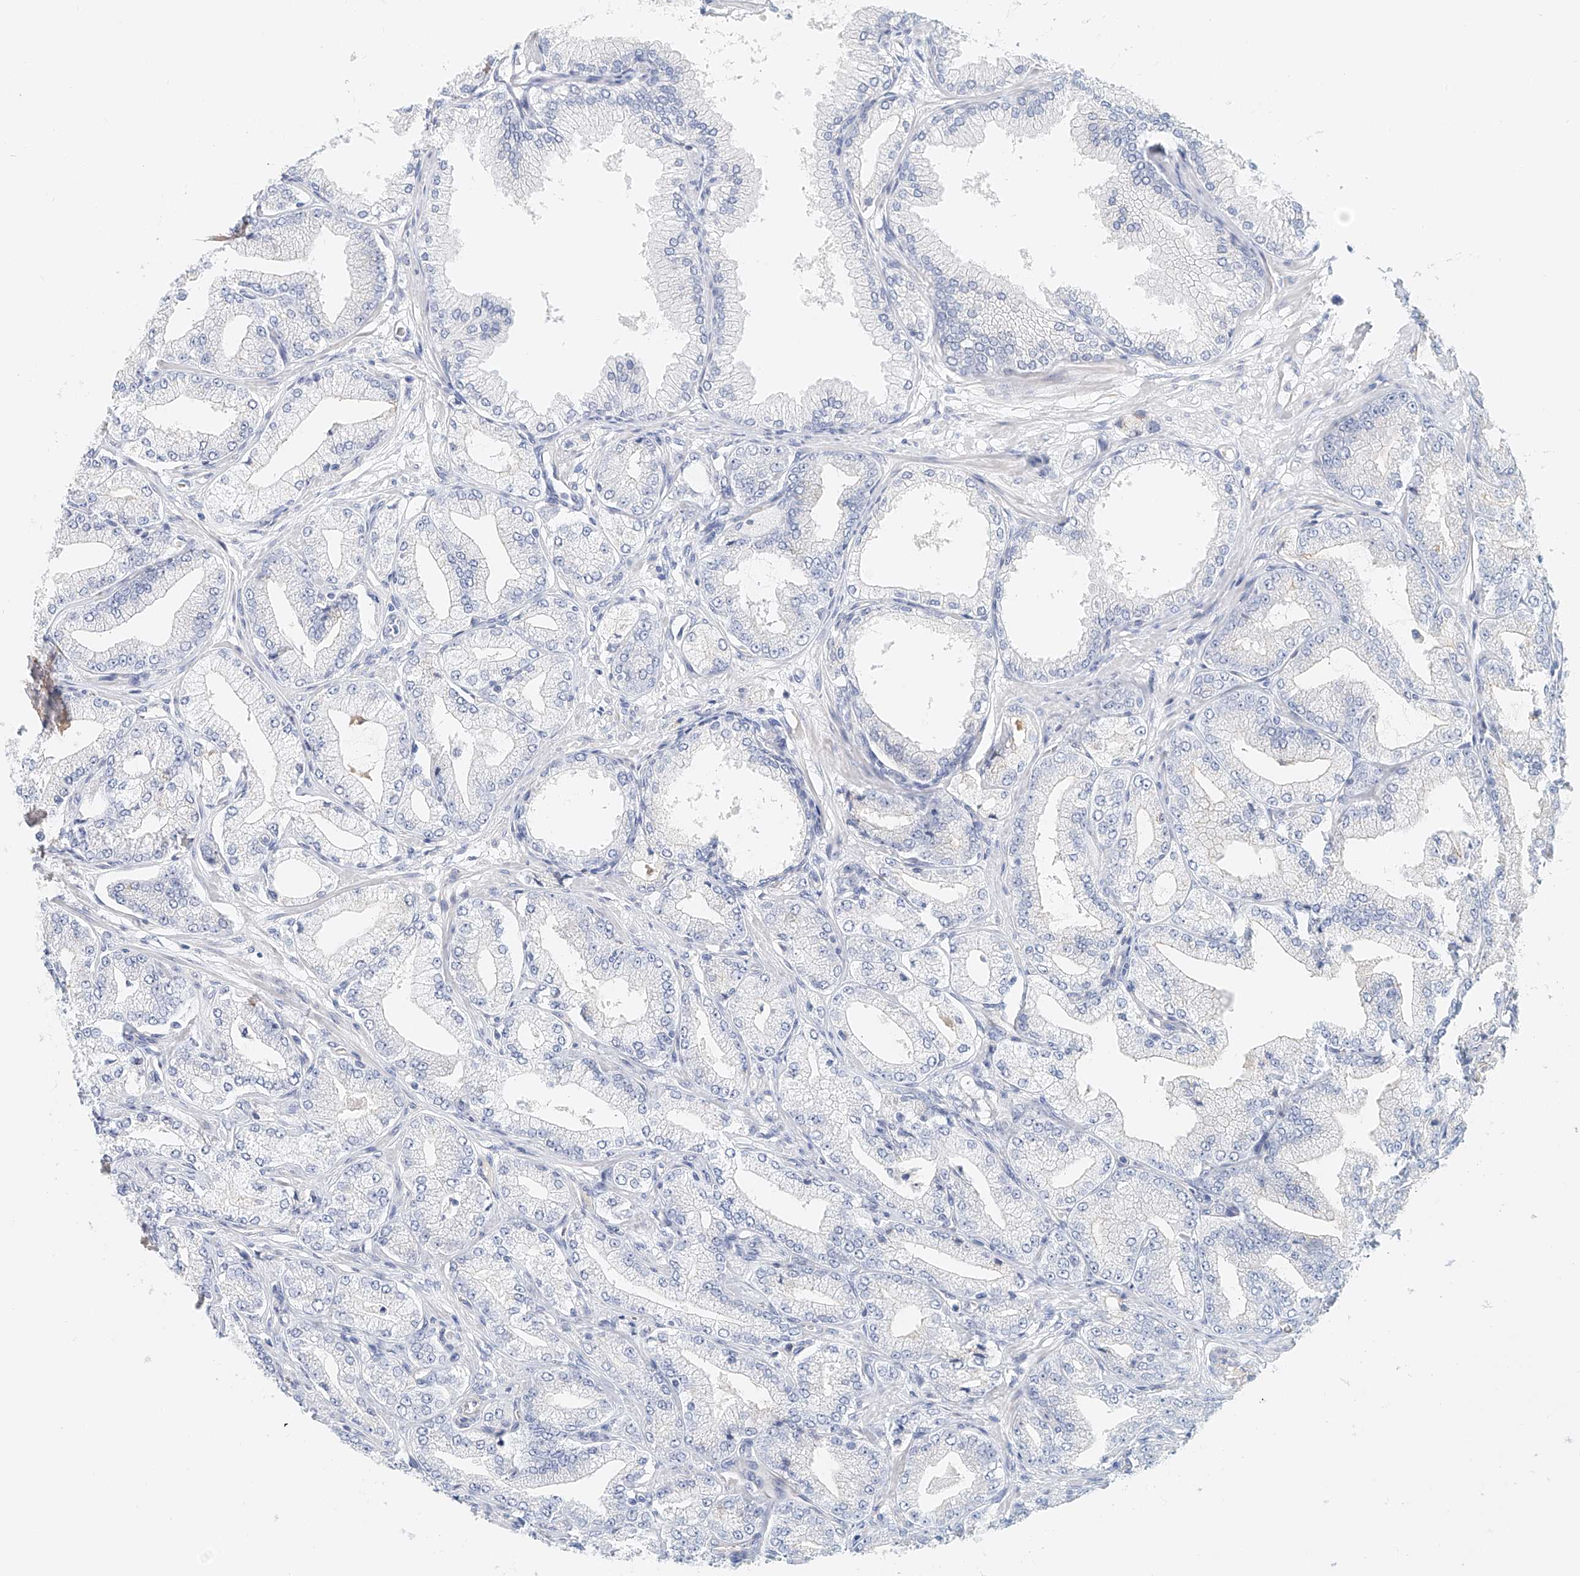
{"staining": {"intensity": "negative", "quantity": "none", "location": "none"}, "tissue": "prostate cancer", "cell_type": "Tumor cells", "image_type": "cancer", "snomed": [{"axis": "morphology", "description": "Adenocarcinoma, Low grade"}, {"axis": "topography", "description": "Prostate"}], "caption": "The IHC micrograph has no significant positivity in tumor cells of prostate cancer (adenocarcinoma (low-grade)) tissue. (Stains: DAB (3,3'-diaminobenzidine) immunohistochemistry (IHC) with hematoxylin counter stain, Microscopy: brightfield microscopy at high magnification).", "gene": "FRYL", "patient": {"sex": "male", "age": 63}}